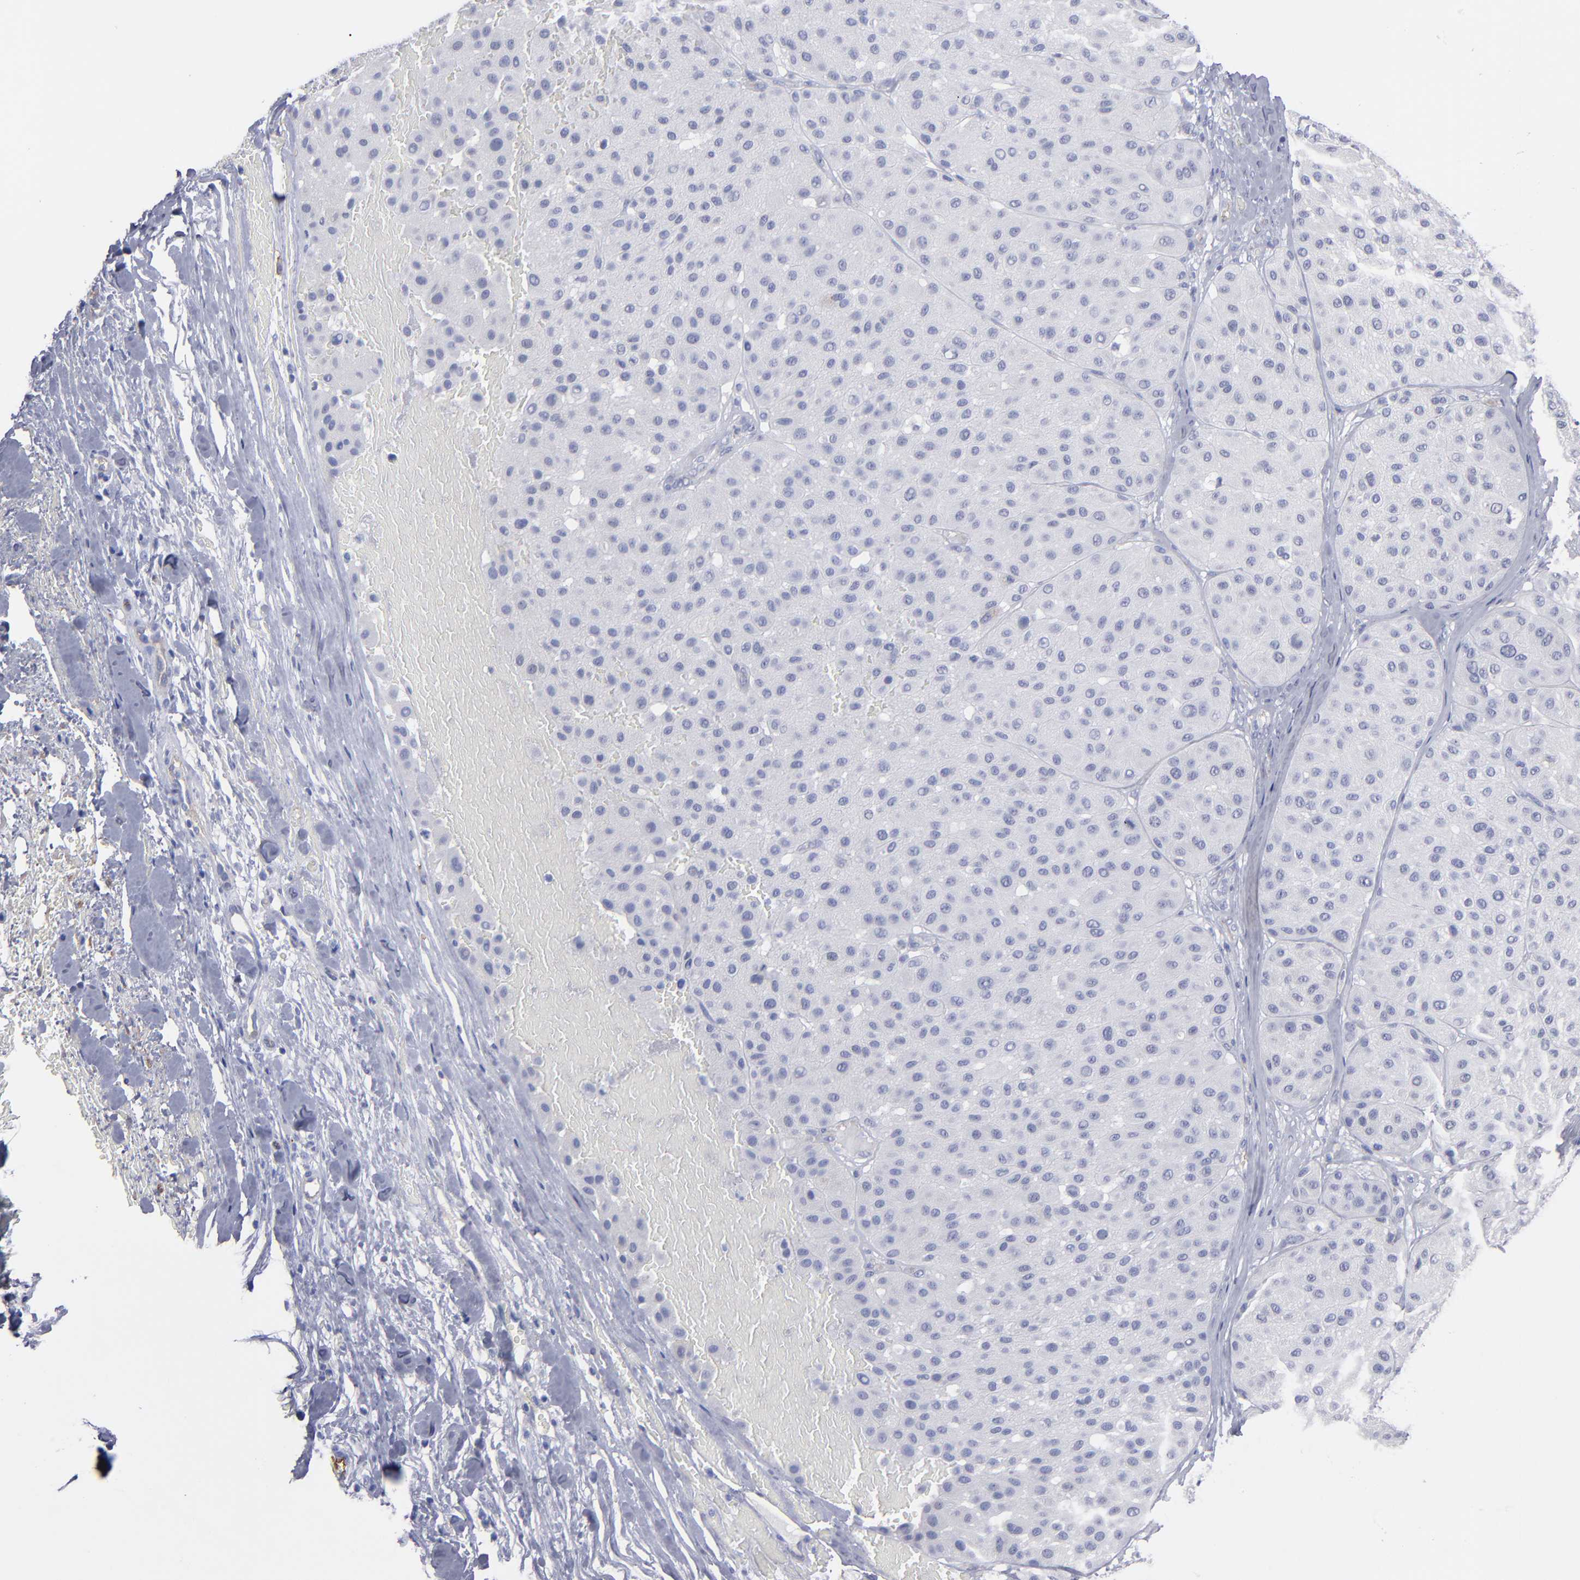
{"staining": {"intensity": "negative", "quantity": "none", "location": "none"}, "tissue": "melanoma", "cell_type": "Tumor cells", "image_type": "cancer", "snomed": [{"axis": "morphology", "description": "Normal tissue, NOS"}, {"axis": "morphology", "description": "Malignant melanoma, Metastatic site"}, {"axis": "topography", "description": "Skin"}], "caption": "Immunohistochemical staining of human melanoma exhibits no significant positivity in tumor cells.", "gene": "TM4SF1", "patient": {"sex": "male", "age": 41}}